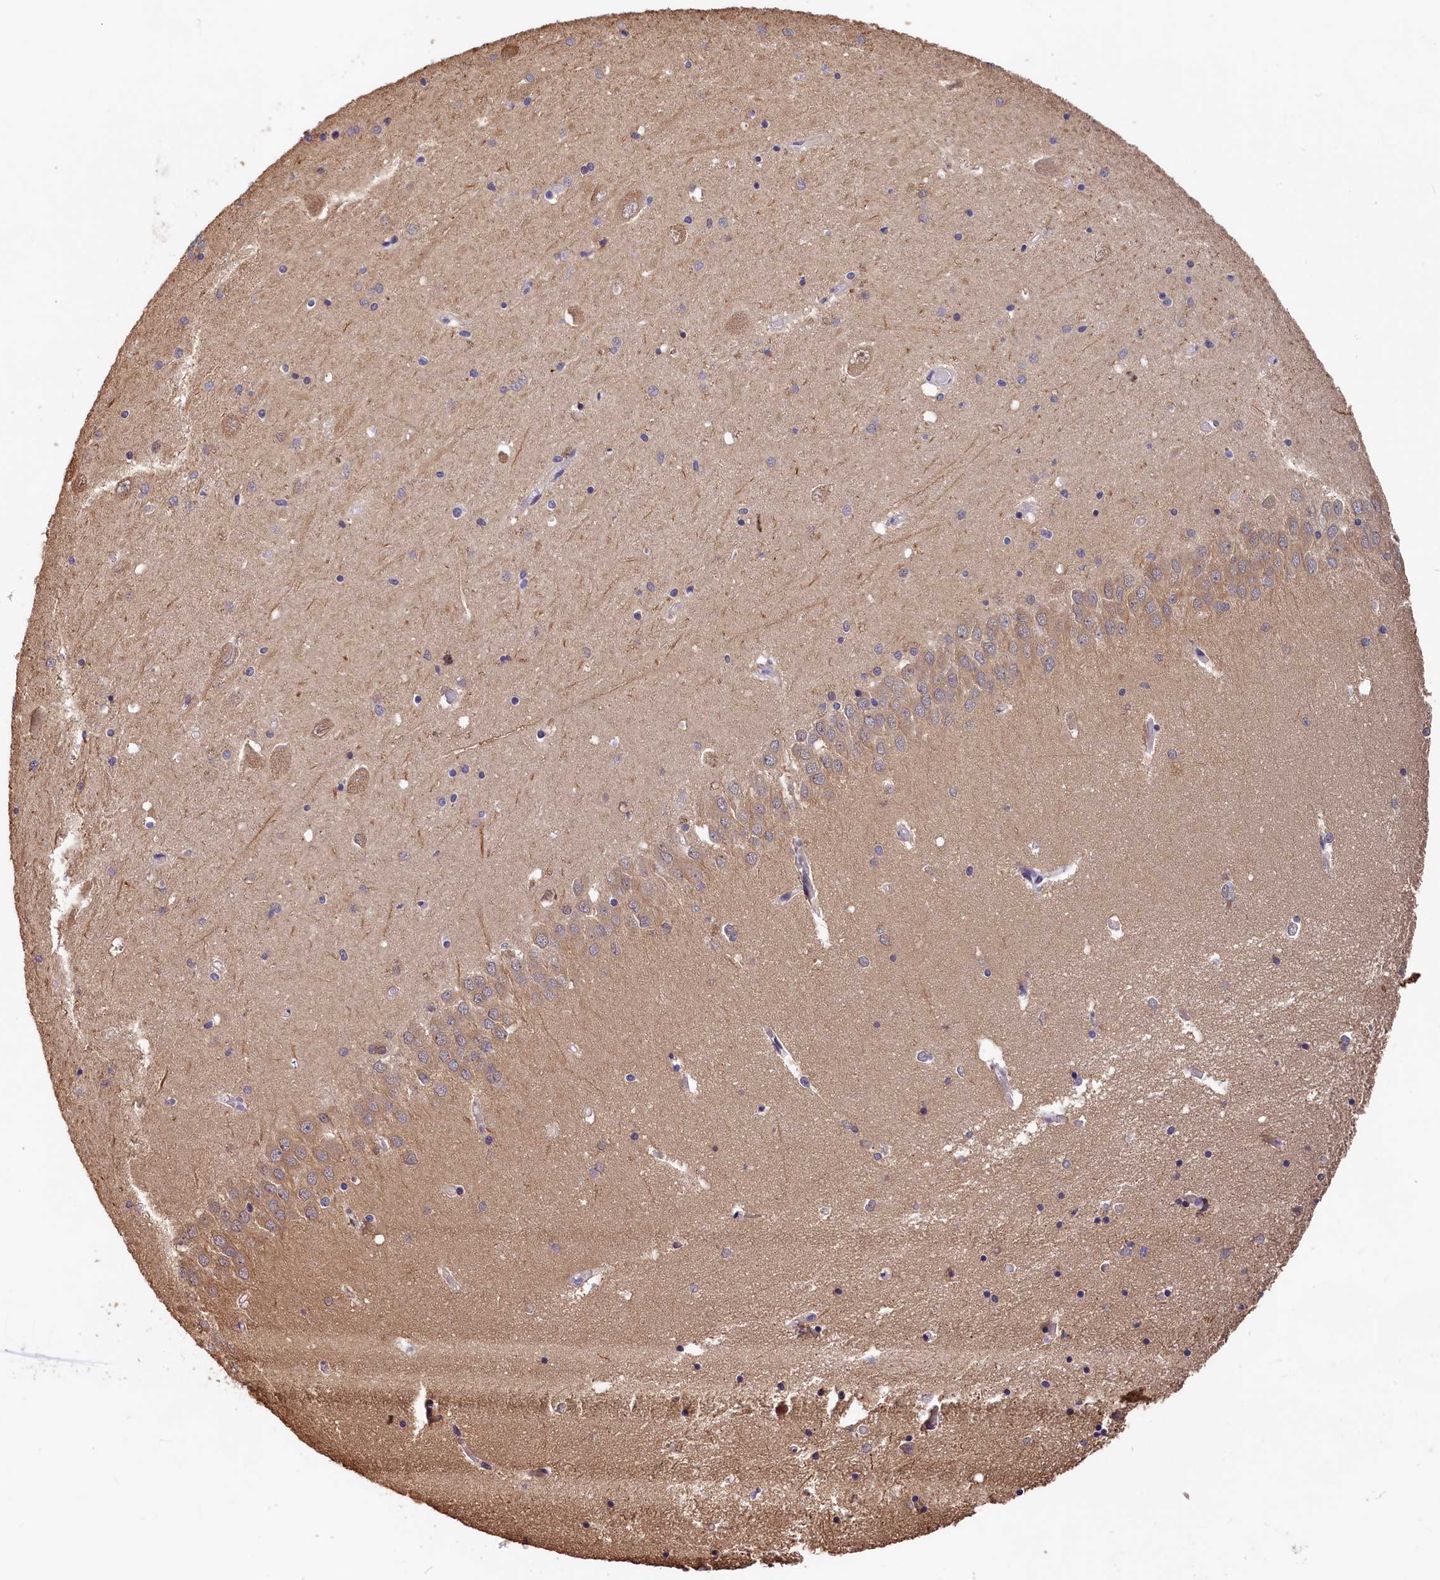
{"staining": {"intensity": "weak", "quantity": "<25%", "location": "cytoplasmic/membranous"}, "tissue": "hippocampus", "cell_type": "Glial cells", "image_type": "normal", "snomed": [{"axis": "morphology", "description": "Normal tissue, NOS"}, {"axis": "topography", "description": "Hippocampus"}], "caption": "High power microscopy photomicrograph of an immunohistochemistry (IHC) histopathology image of benign hippocampus, revealing no significant positivity in glial cells. (DAB (3,3'-diaminobenzidine) immunohistochemistry (IHC) visualized using brightfield microscopy, high magnification).", "gene": "TMEM116", "patient": {"sex": "male", "age": 70}}